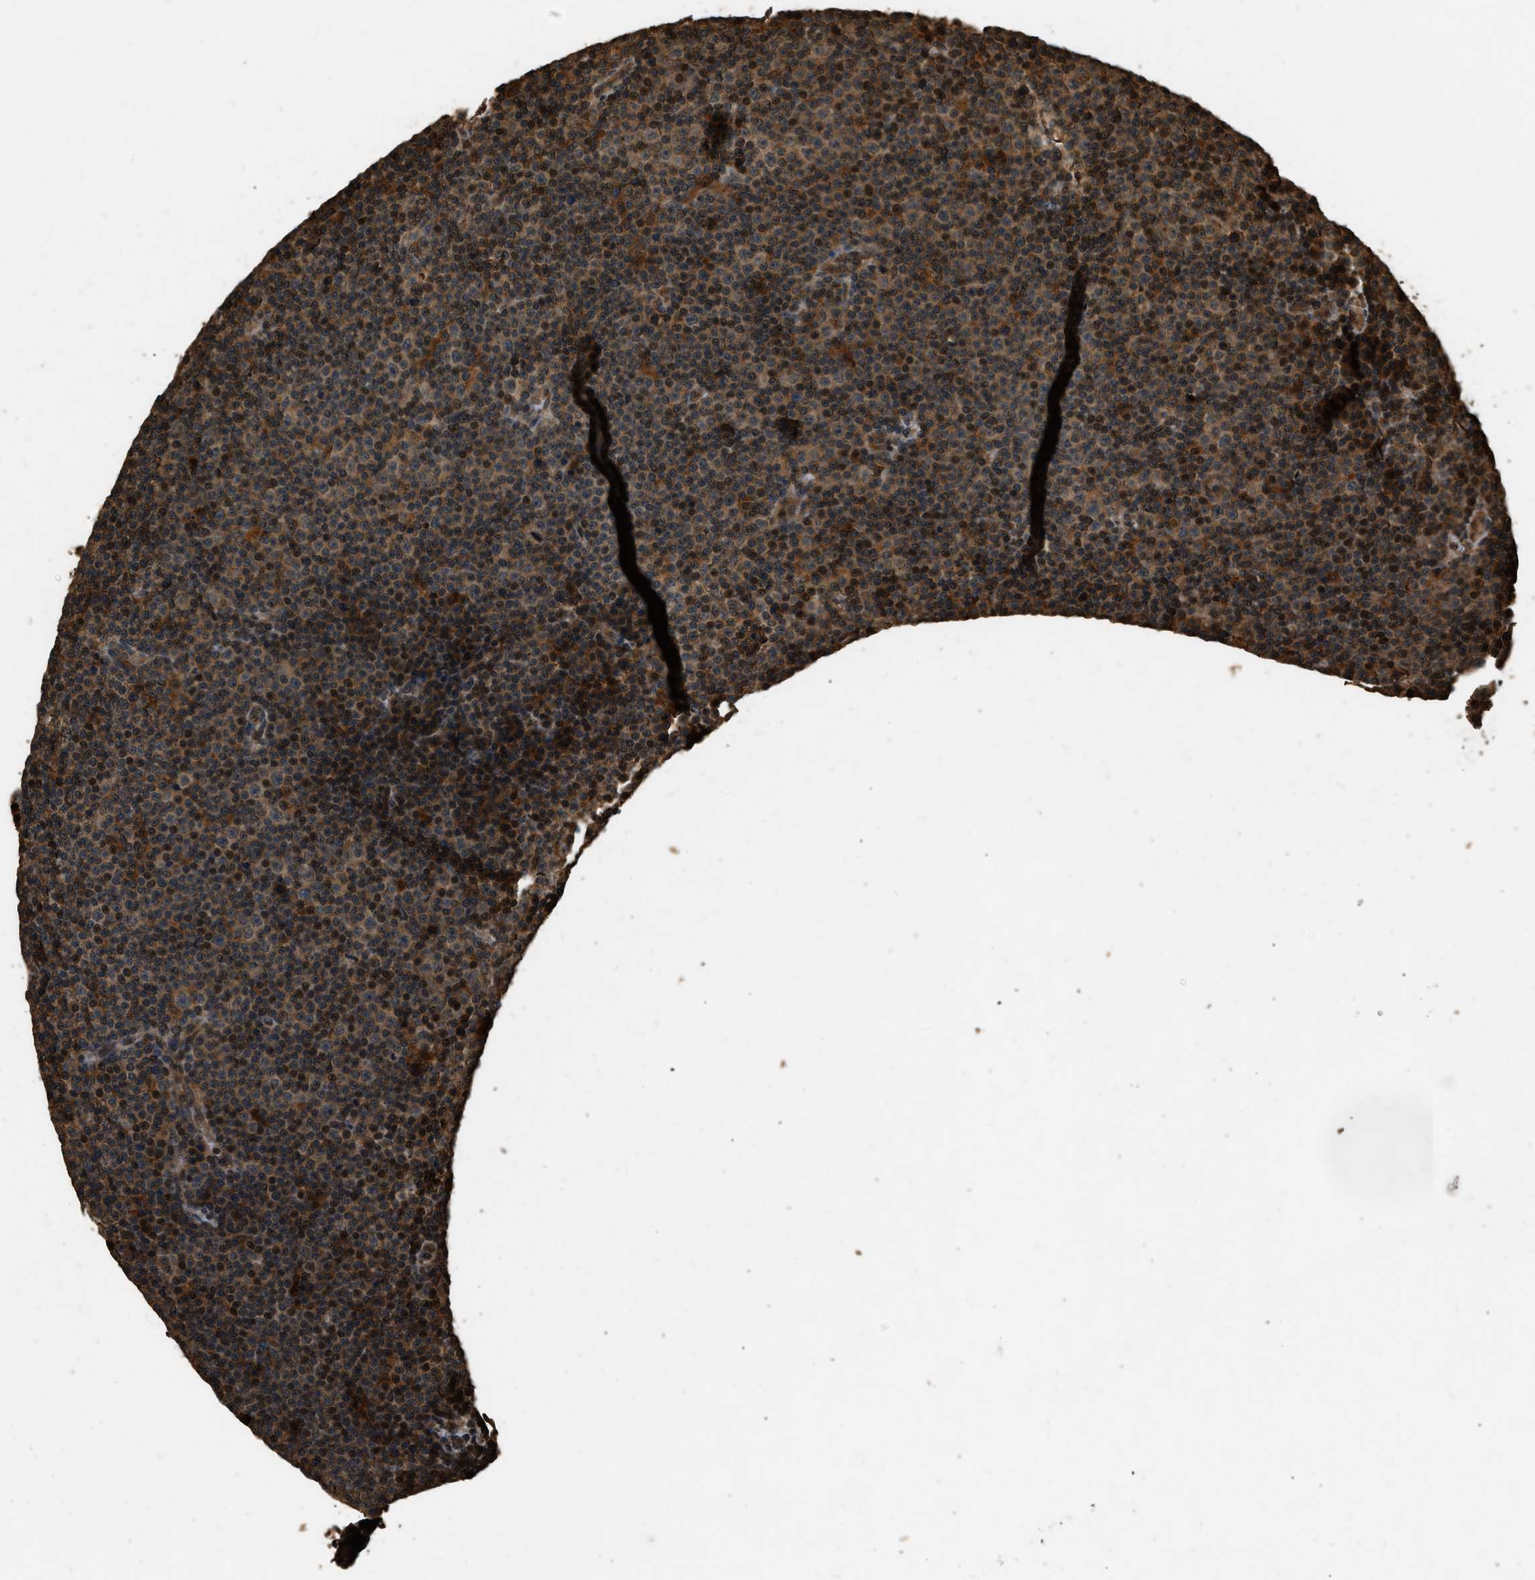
{"staining": {"intensity": "moderate", "quantity": "25%-75%", "location": "cytoplasmic/membranous,nuclear"}, "tissue": "lymphoma", "cell_type": "Tumor cells", "image_type": "cancer", "snomed": [{"axis": "morphology", "description": "Malignant lymphoma, non-Hodgkin's type, Low grade"}, {"axis": "topography", "description": "Lymph node"}], "caption": "Immunohistochemical staining of human malignant lymphoma, non-Hodgkin's type (low-grade) shows medium levels of moderate cytoplasmic/membranous and nuclear protein staining in about 25%-75% of tumor cells.", "gene": "RAP2A", "patient": {"sex": "female", "age": 67}}